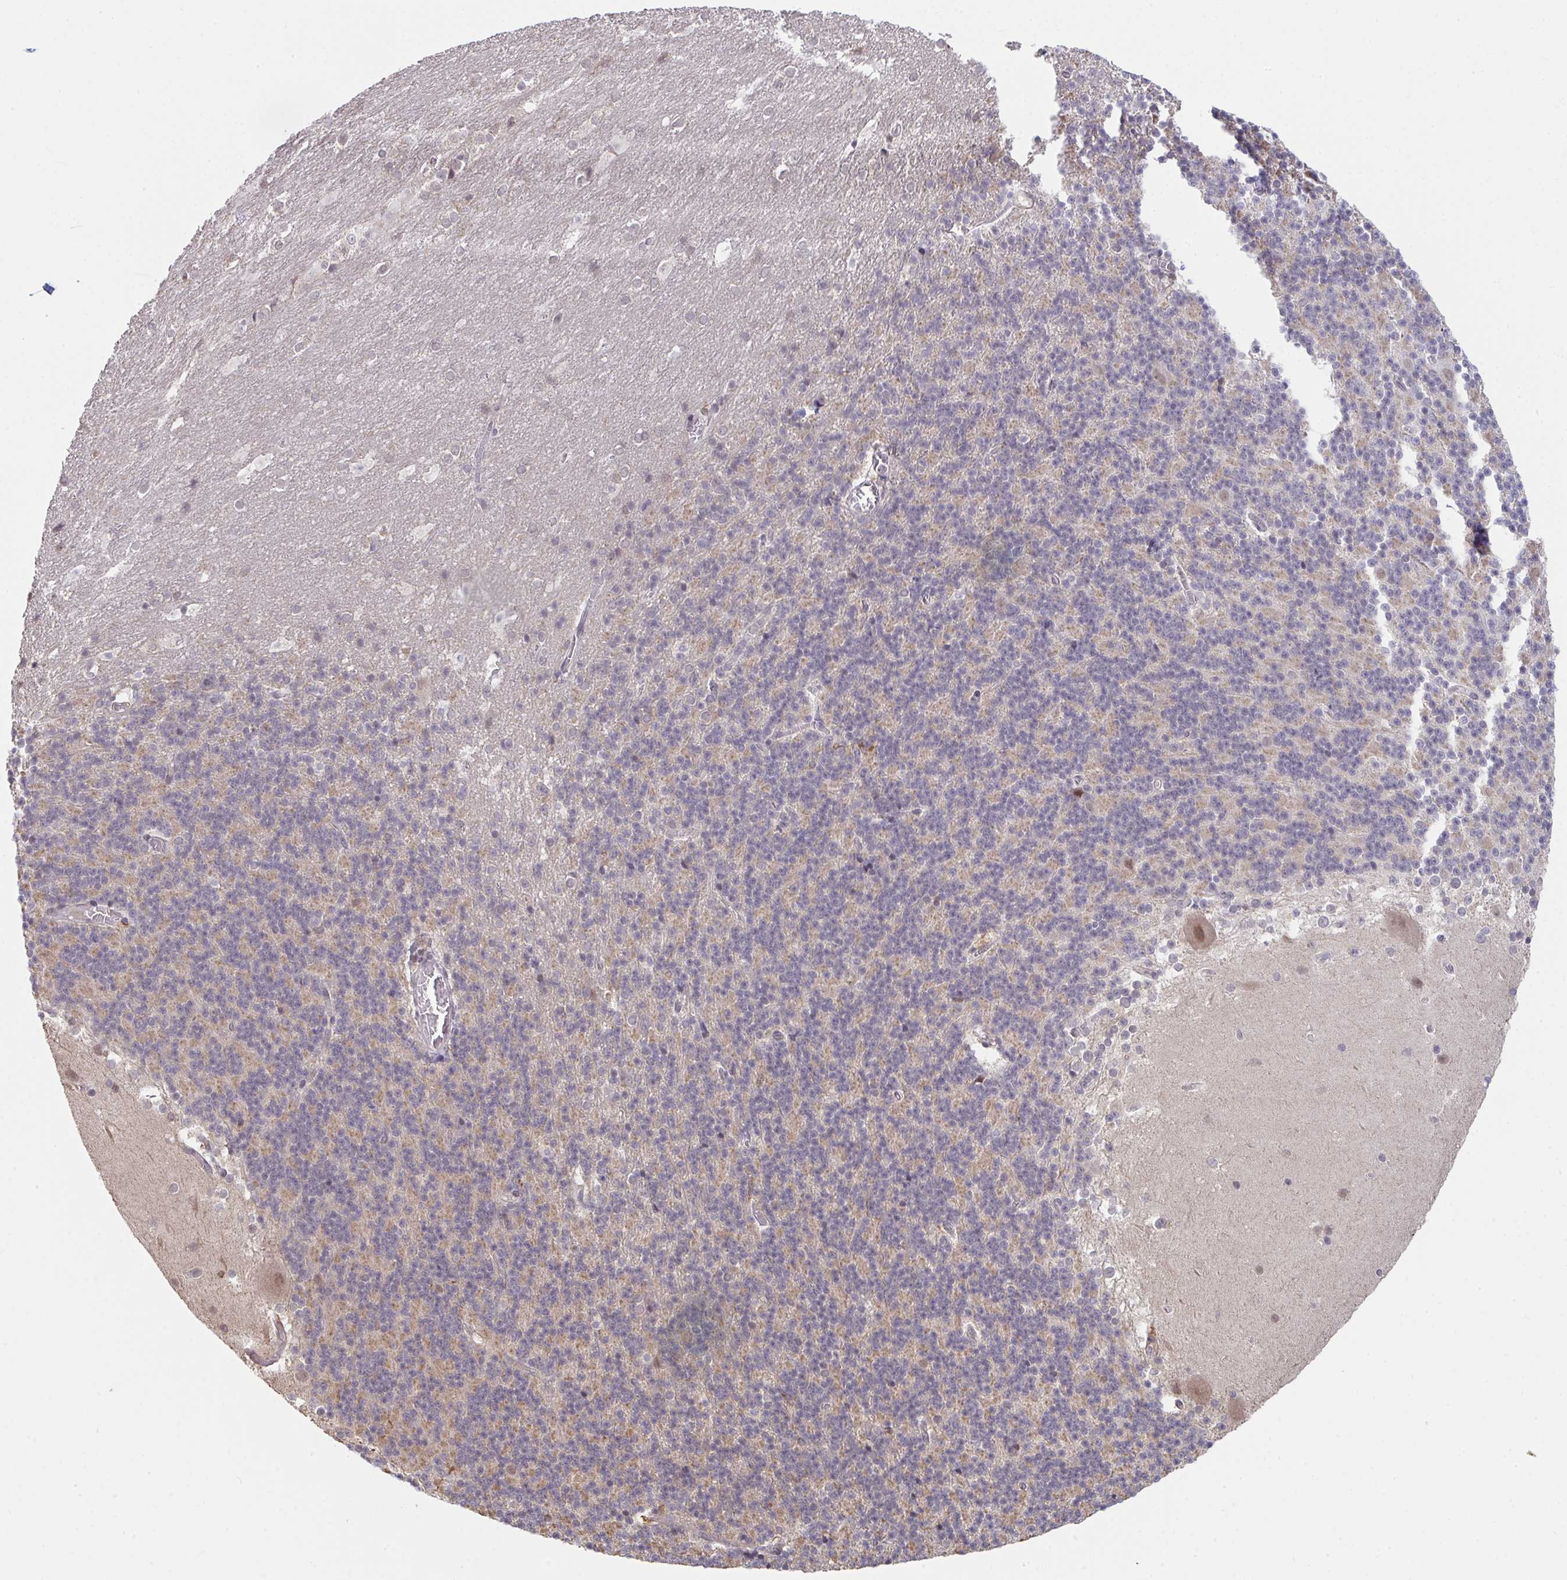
{"staining": {"intensity": "negative", "quantity": "none", "location": "none"}, "tissue": "cerebellum", "cell_type": "Cells in granular layer", "image_type": "normal", "snomed": [{"axis": "morphology", "description": "Normal tissue, NOS"}, {"axis": "topography", "description": "Cerebellum"}], "caption": "High power microscopy histopathology image of an IHC image of unremarkable cerebellum, revealing no significant expression in cells in granular layer.", "gene": "SAP30", "patient": {"sex": "female", "age": 19}}